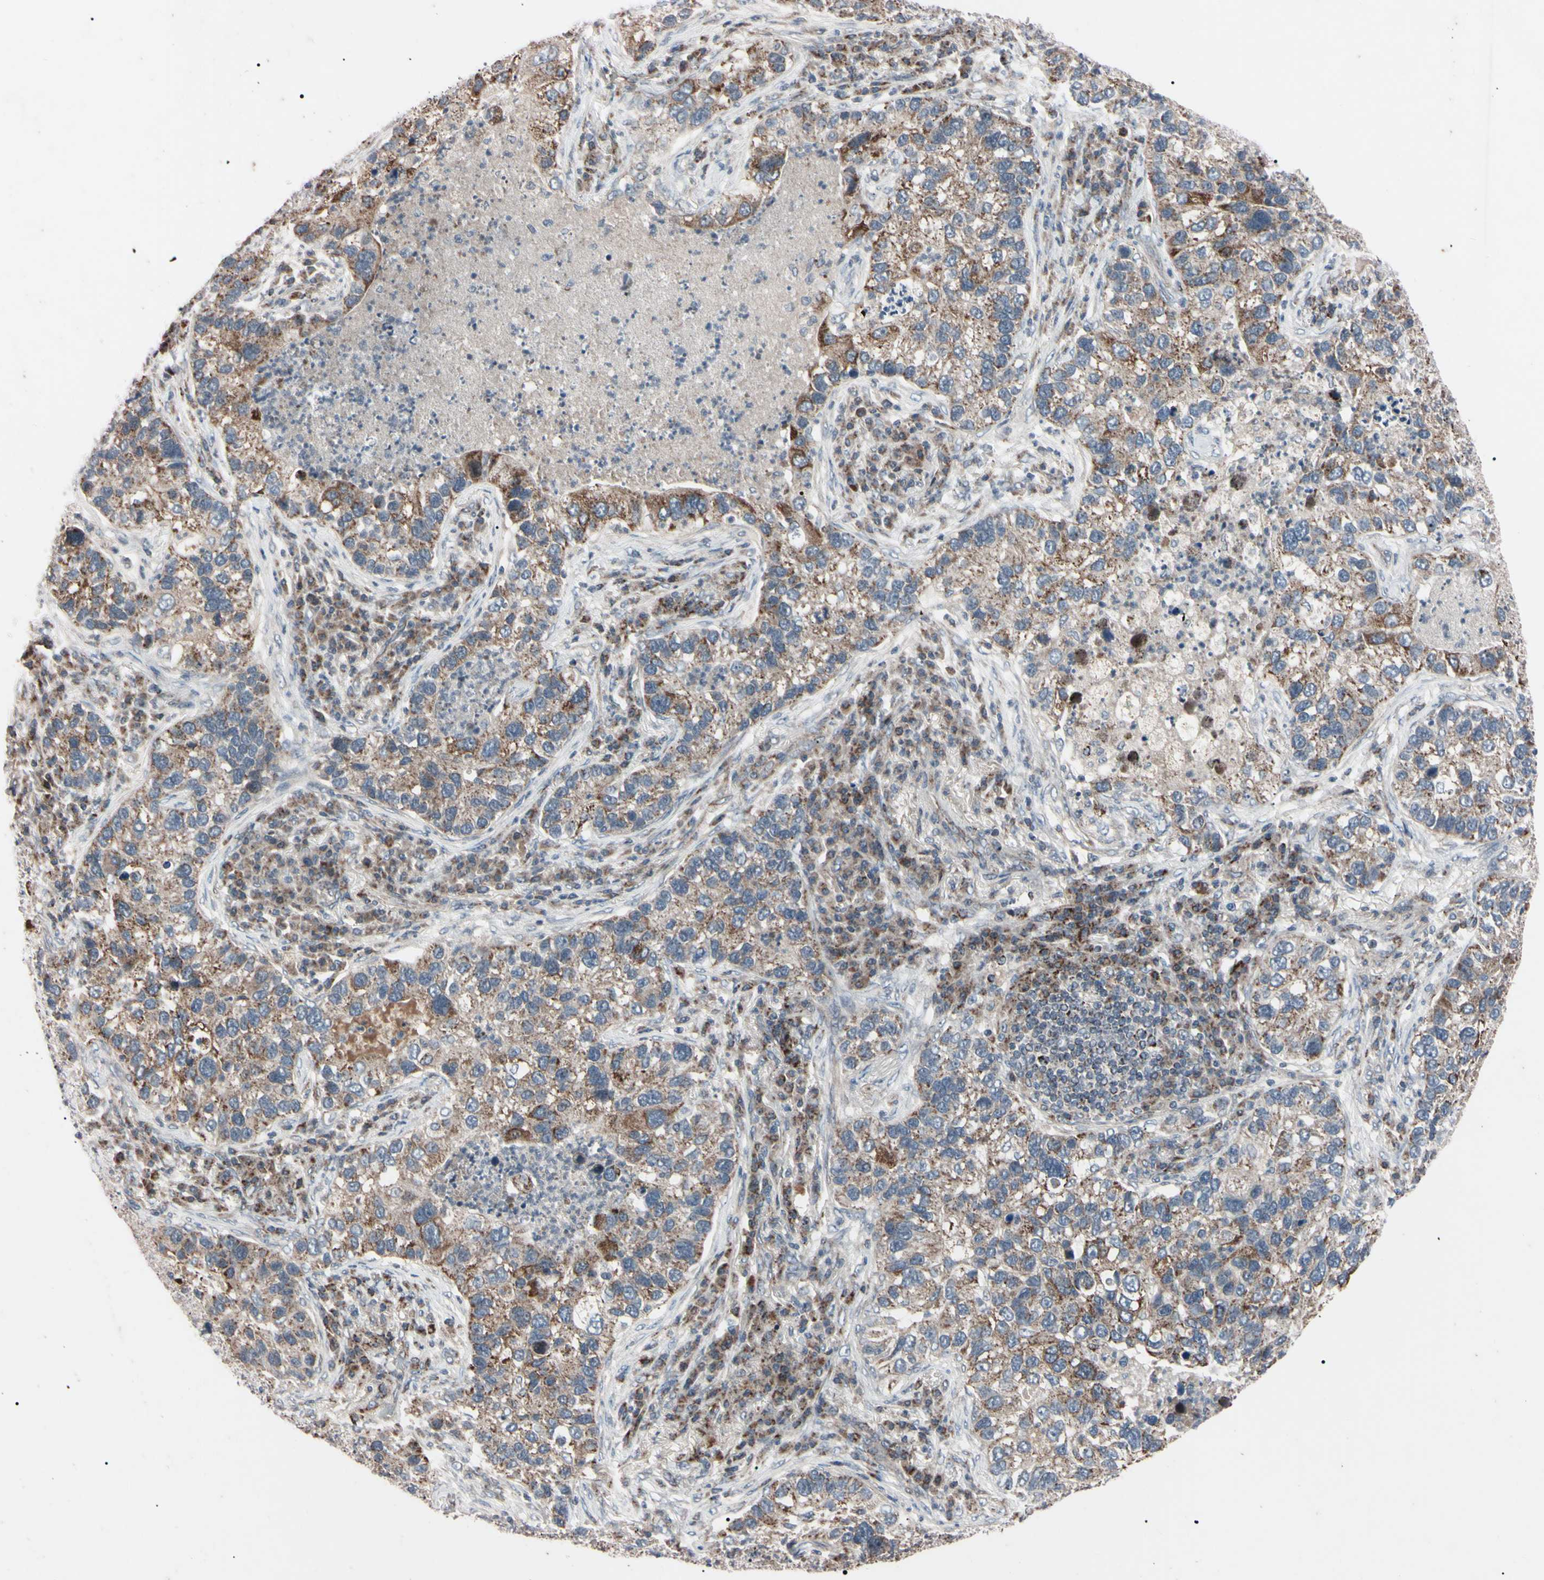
{"staining": {"intensity": "weak", "quantity": "25%-75%", "location": "cytoplasmic/membranous"}, "tissue": "lung cancer", "cell_type": "Tumor cells", "image_type": "cancer", "snomed": [{"axis": "morphology", "description": "Normal tissue, NOS"}, {"axis": "morphology", "description": "Adenocarcinoma, NOS"}, {"axis": "topography", "description": "Bronchus"}, {"axis": "topography", "description": "Lung"}], "caption": "Immunohistochemical staining of human lung cancer shows low levels of weak cytoplasmic/membranous protein positivity in approximately 25%-75% of tumor cells.", "gene": "TNFRSF1A", "patient": {"sex": "male", "age": 54}}